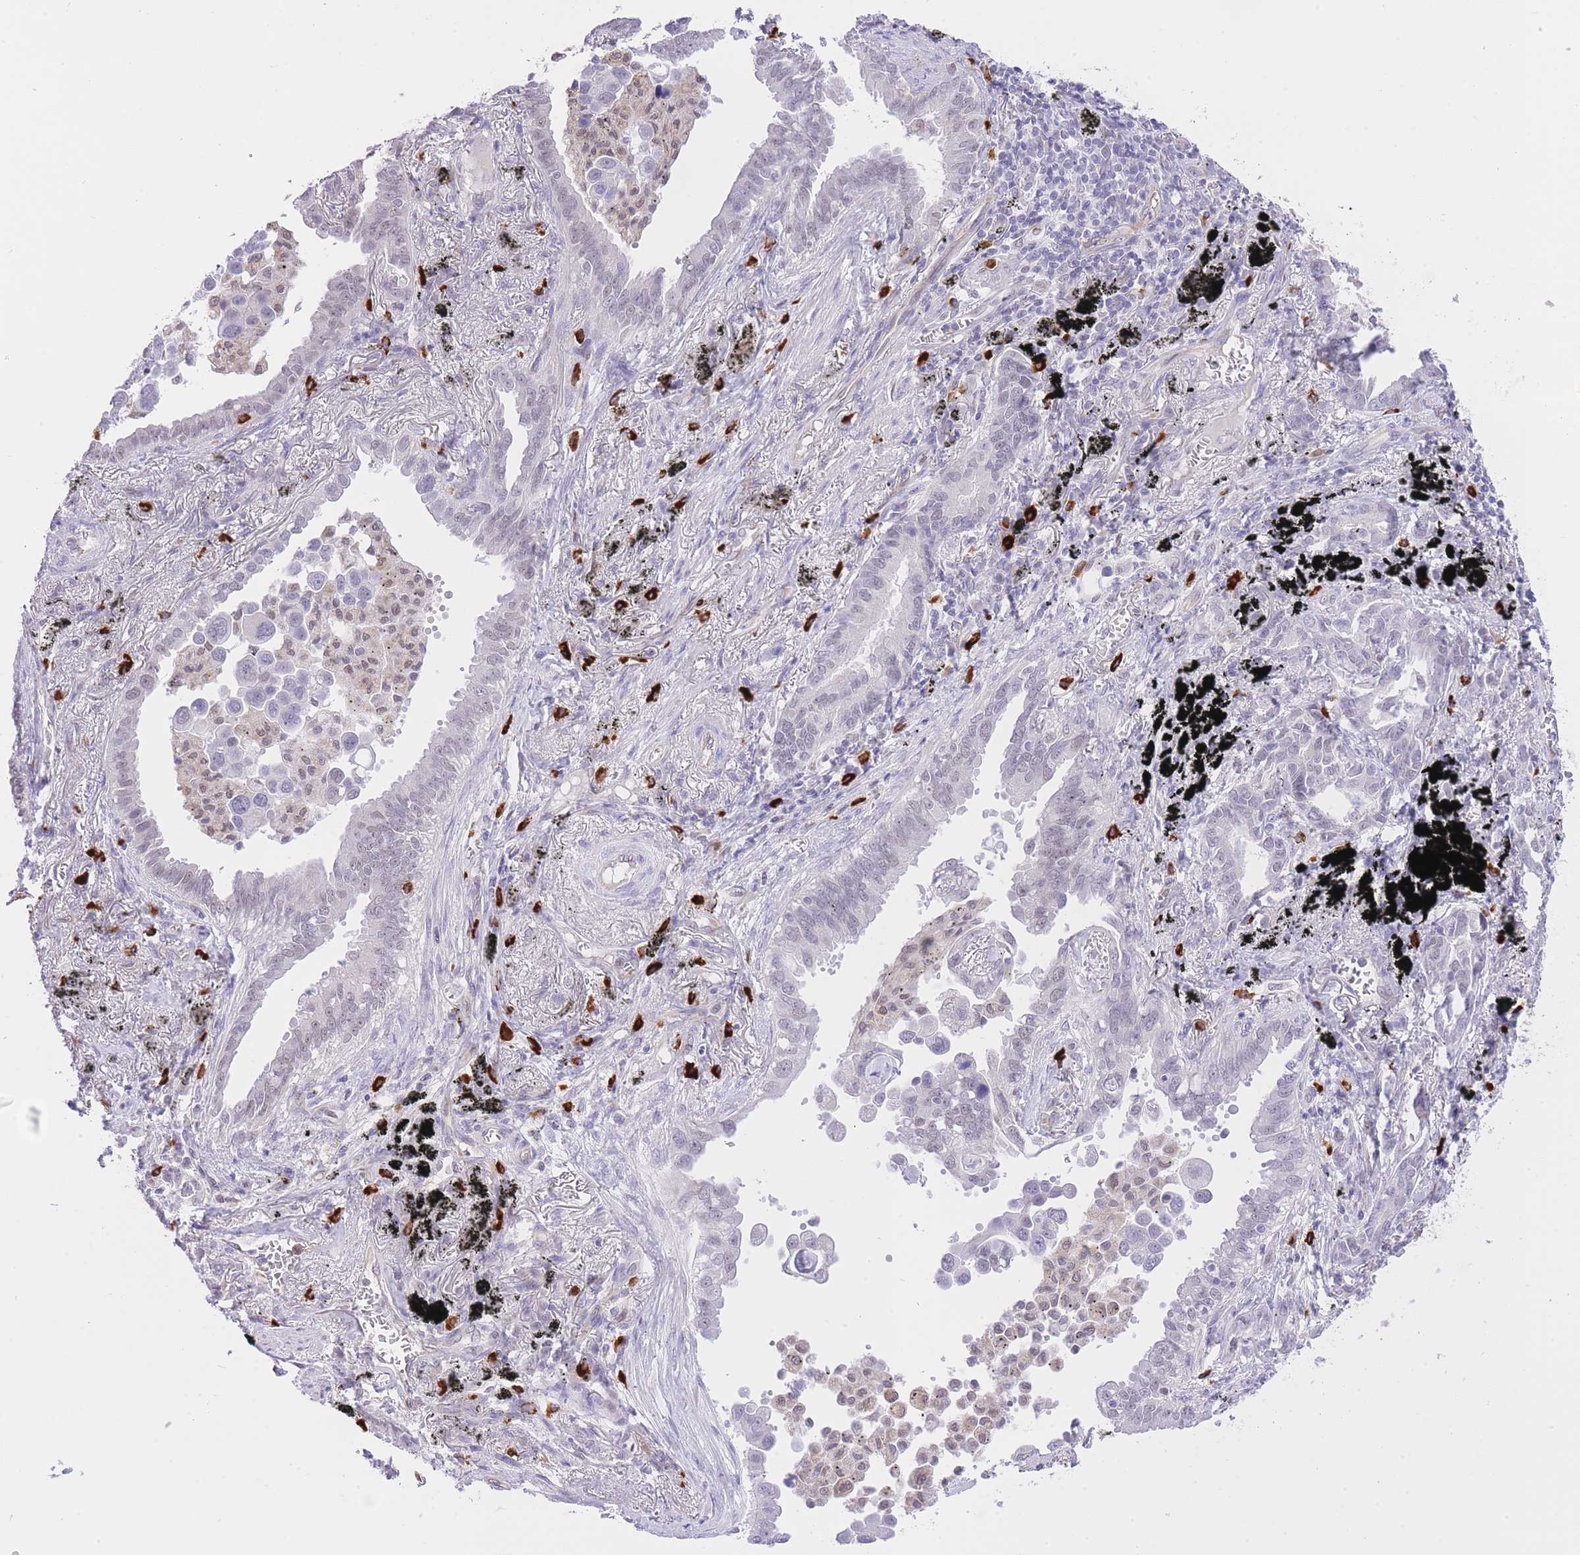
{"staining": {"intensity": "weak", "quantity": "<25%", "location": "nuclear"}, "tissue": "lung cancer", "cell_type": "Tumor cells", "image_type": "cancer", "snomed": [{"axis": "morphology", "description": "Adenocarcinoma, NOS"}, {"axis": "topography", "description": "Lung"}], "caption": "There is no significant positivity in tumor cells of lung cancer (adenocarcinoma).", "gene": "MEIOSIN", "patient": {"sex": "male", "age": 67}}